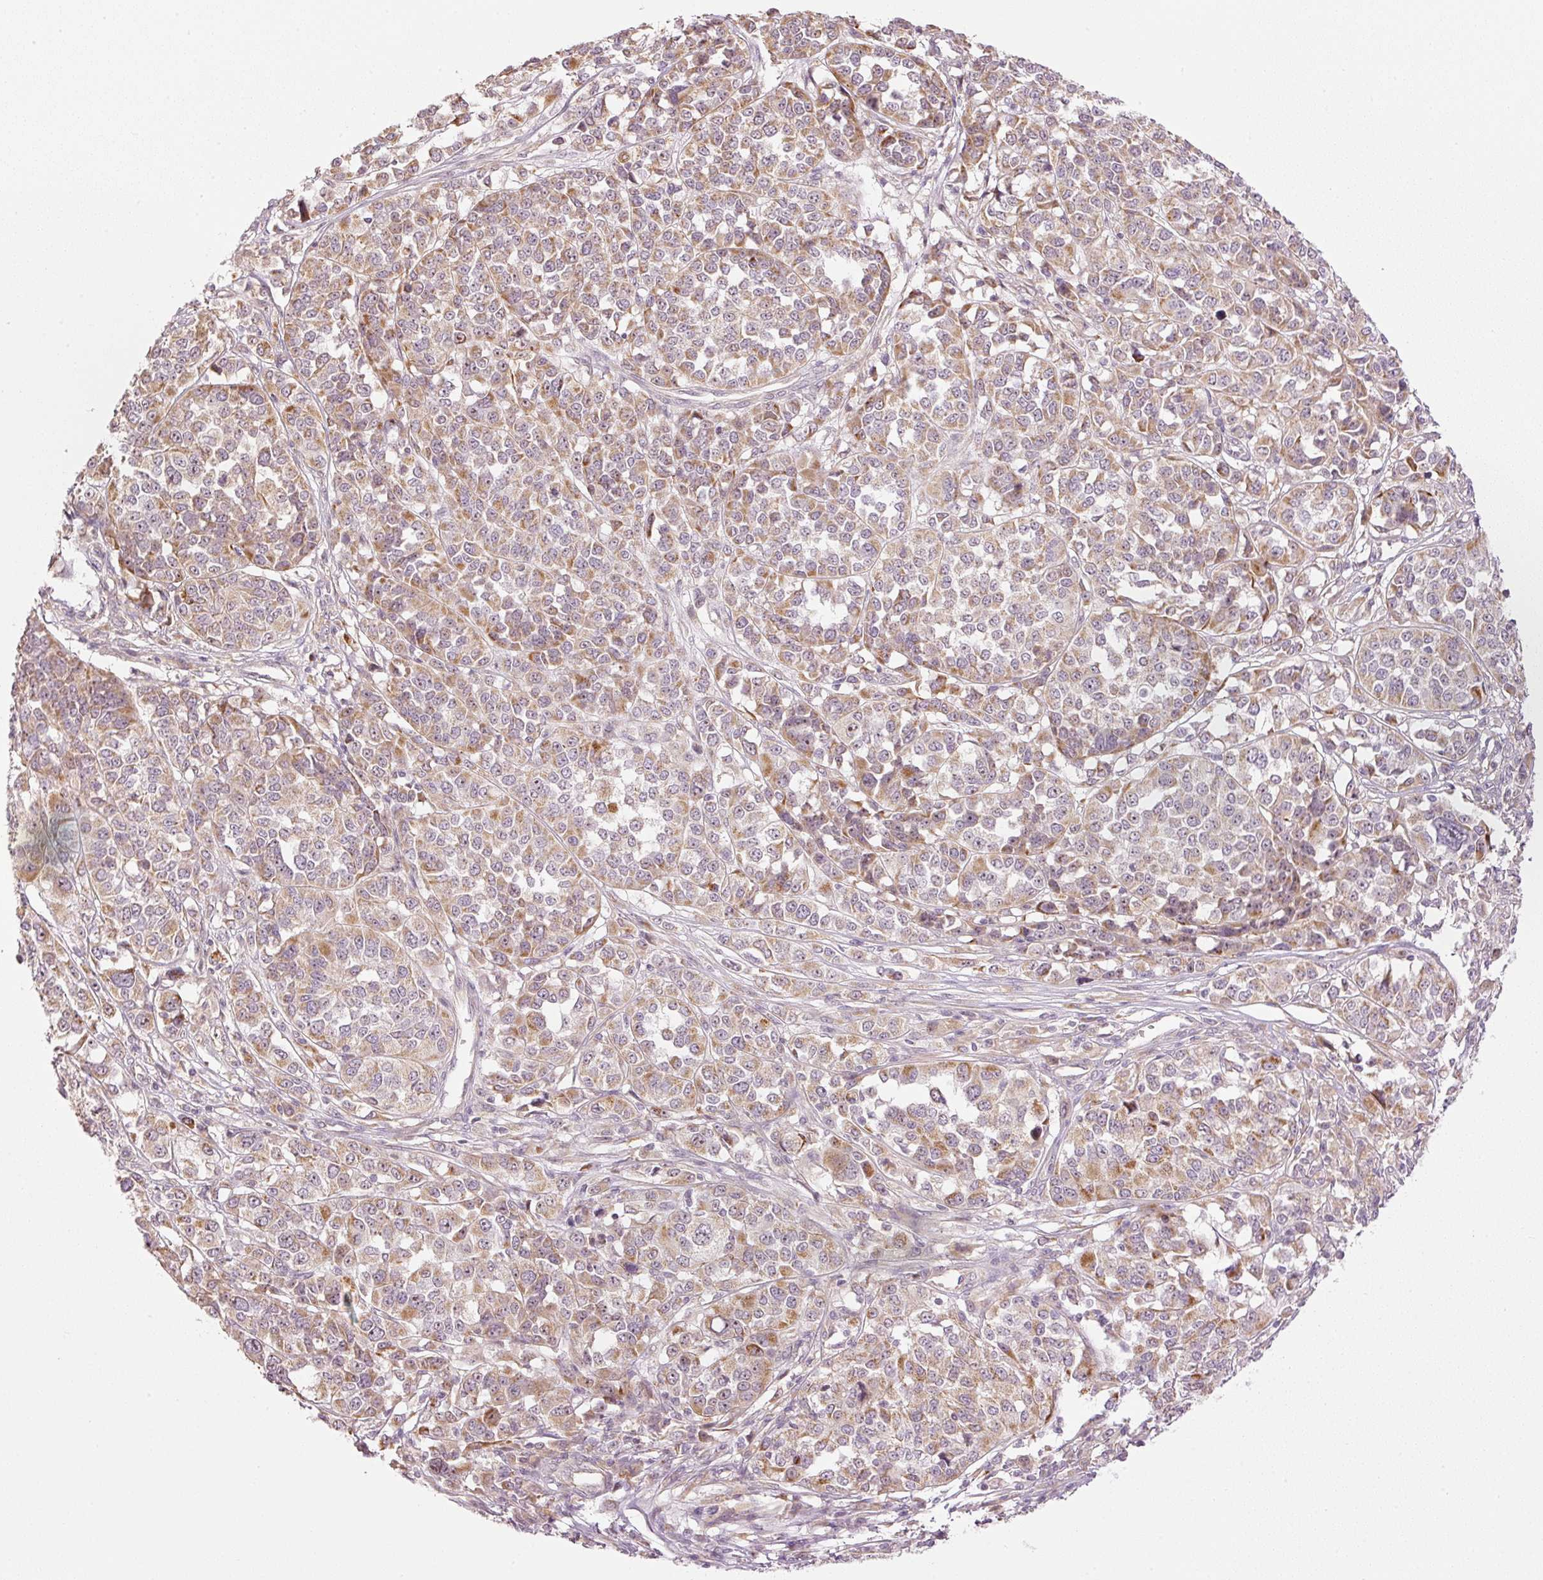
{"staining": {"intensity": "moderate", "quantity": "25%-75%", "location": "cytoplasmic/membranous"}, "tissue": "melanoma", "cell_type": "Tumor cells", "image_type": "cancer", "snomed": [{"axis": "morphology", "description": "Malignant melanoma, Metastatic site"}, {"axis": "topography", "description": "Lymph node"}], "caption": "Malignant melanoma (metastatic site) tissue shows moderate cytoplasmic/membranous expression in approximately 25%-75% of tumor cells, visualized by immunohistochemistry.", "gene": "CDC20B", "patient": {"sex": "male", "age": 44}}